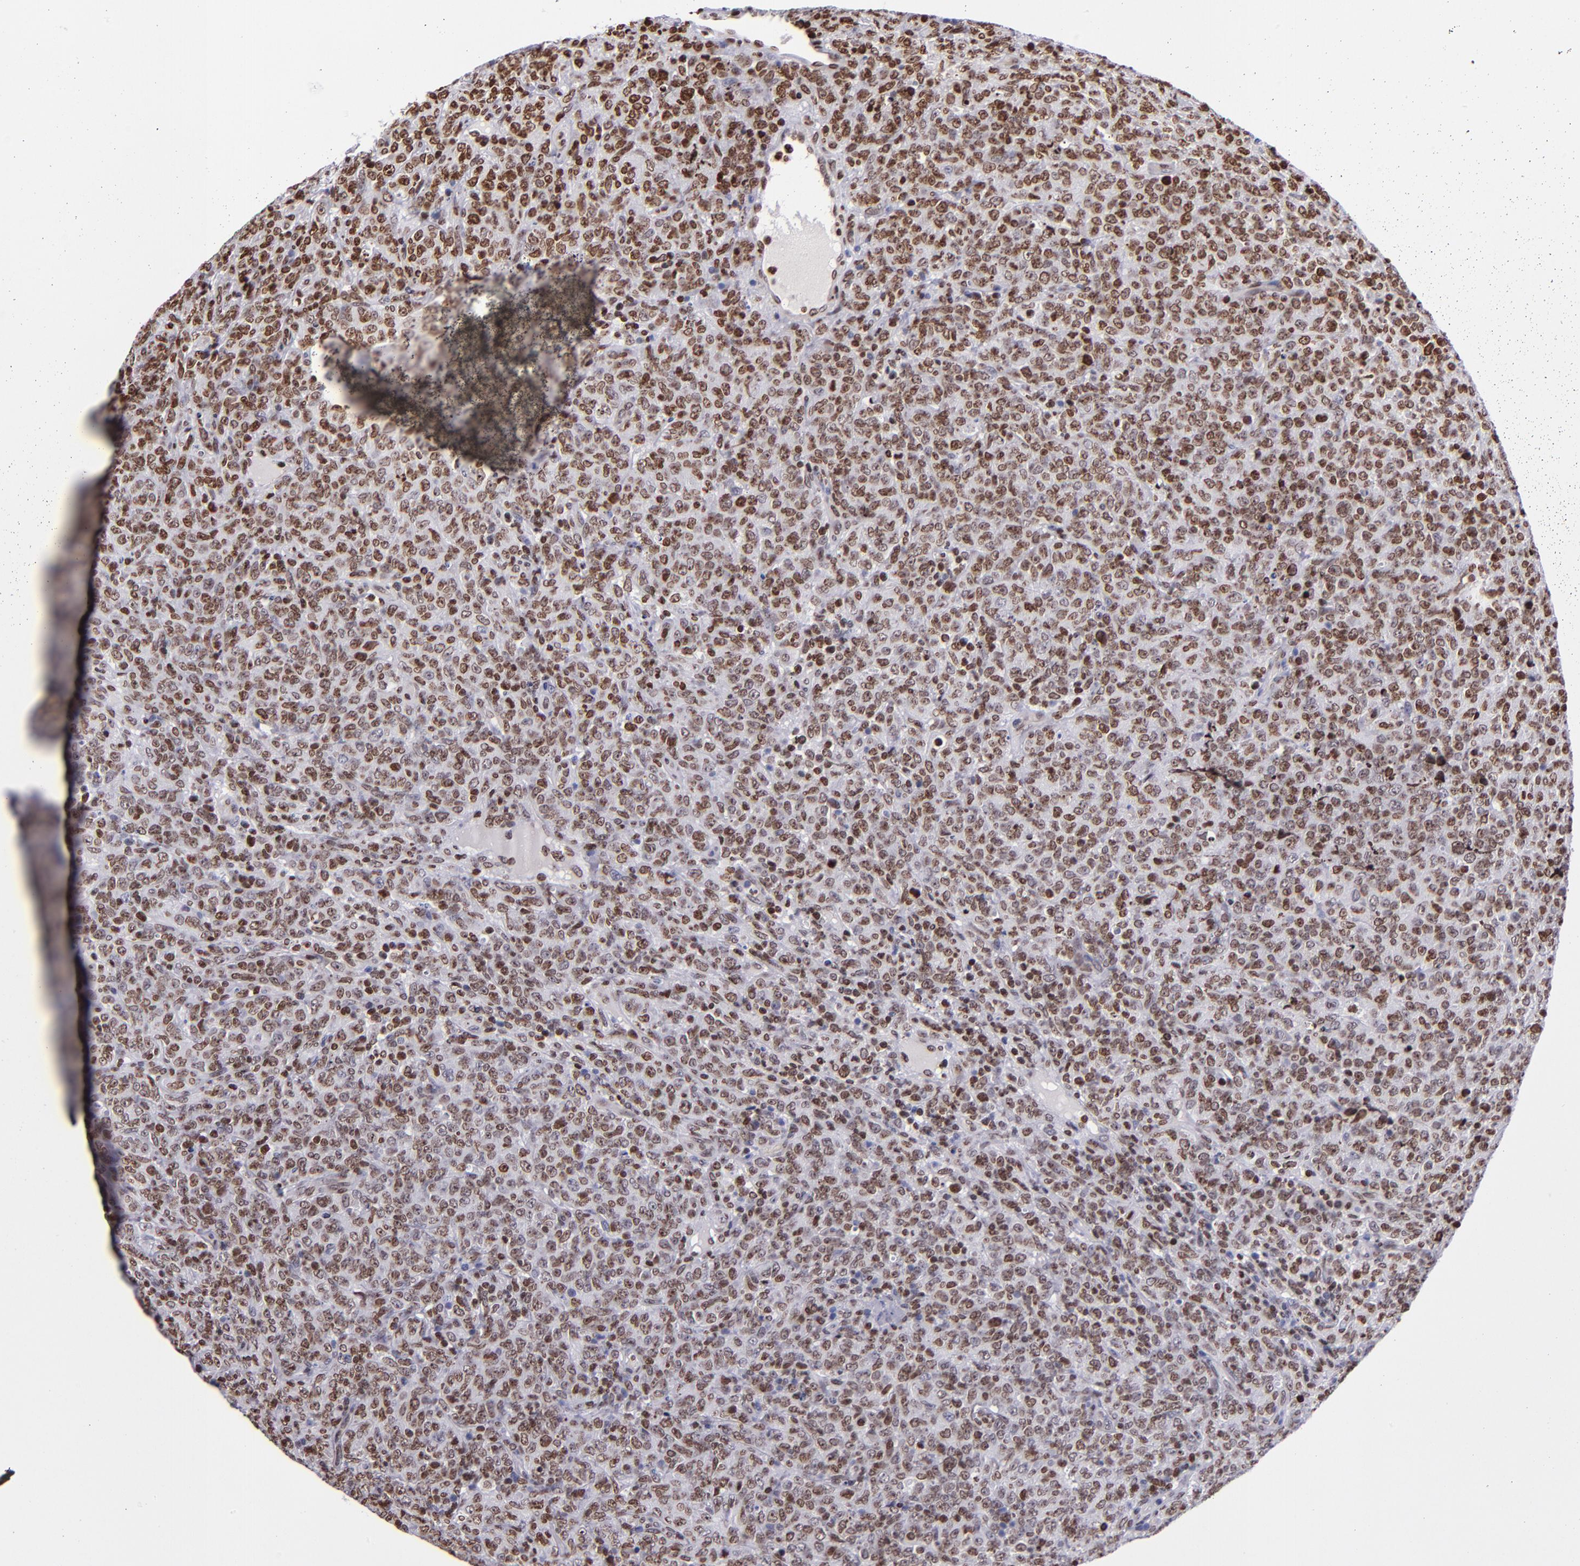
{"staining": {"intensity": "strong", "quantity": ">75%", "location": "nuclear"}, "tissue": "lymphoma", "cell_type": "Tumor cells", "image_type": "cancer", "snomed": [{"axis": "morphology", "description": "Malignant lymphoma, non-Hodgkin's type, High grade"}, {"axis": "topography", "description": "Tonsil"}], "caption": "Immunohistochemistry (DAB) staining of human lymphoma displays strong nuclear protein positivity in about >75% of tumor cells. (Stains: DAB (3,3'-diaminobenzidine) in brown, nuclei in blue, Microscopy: brightfield microscopy at high magnification).", "gene": "CDKL5", "patient": {"sex": "female", "age": 36}}